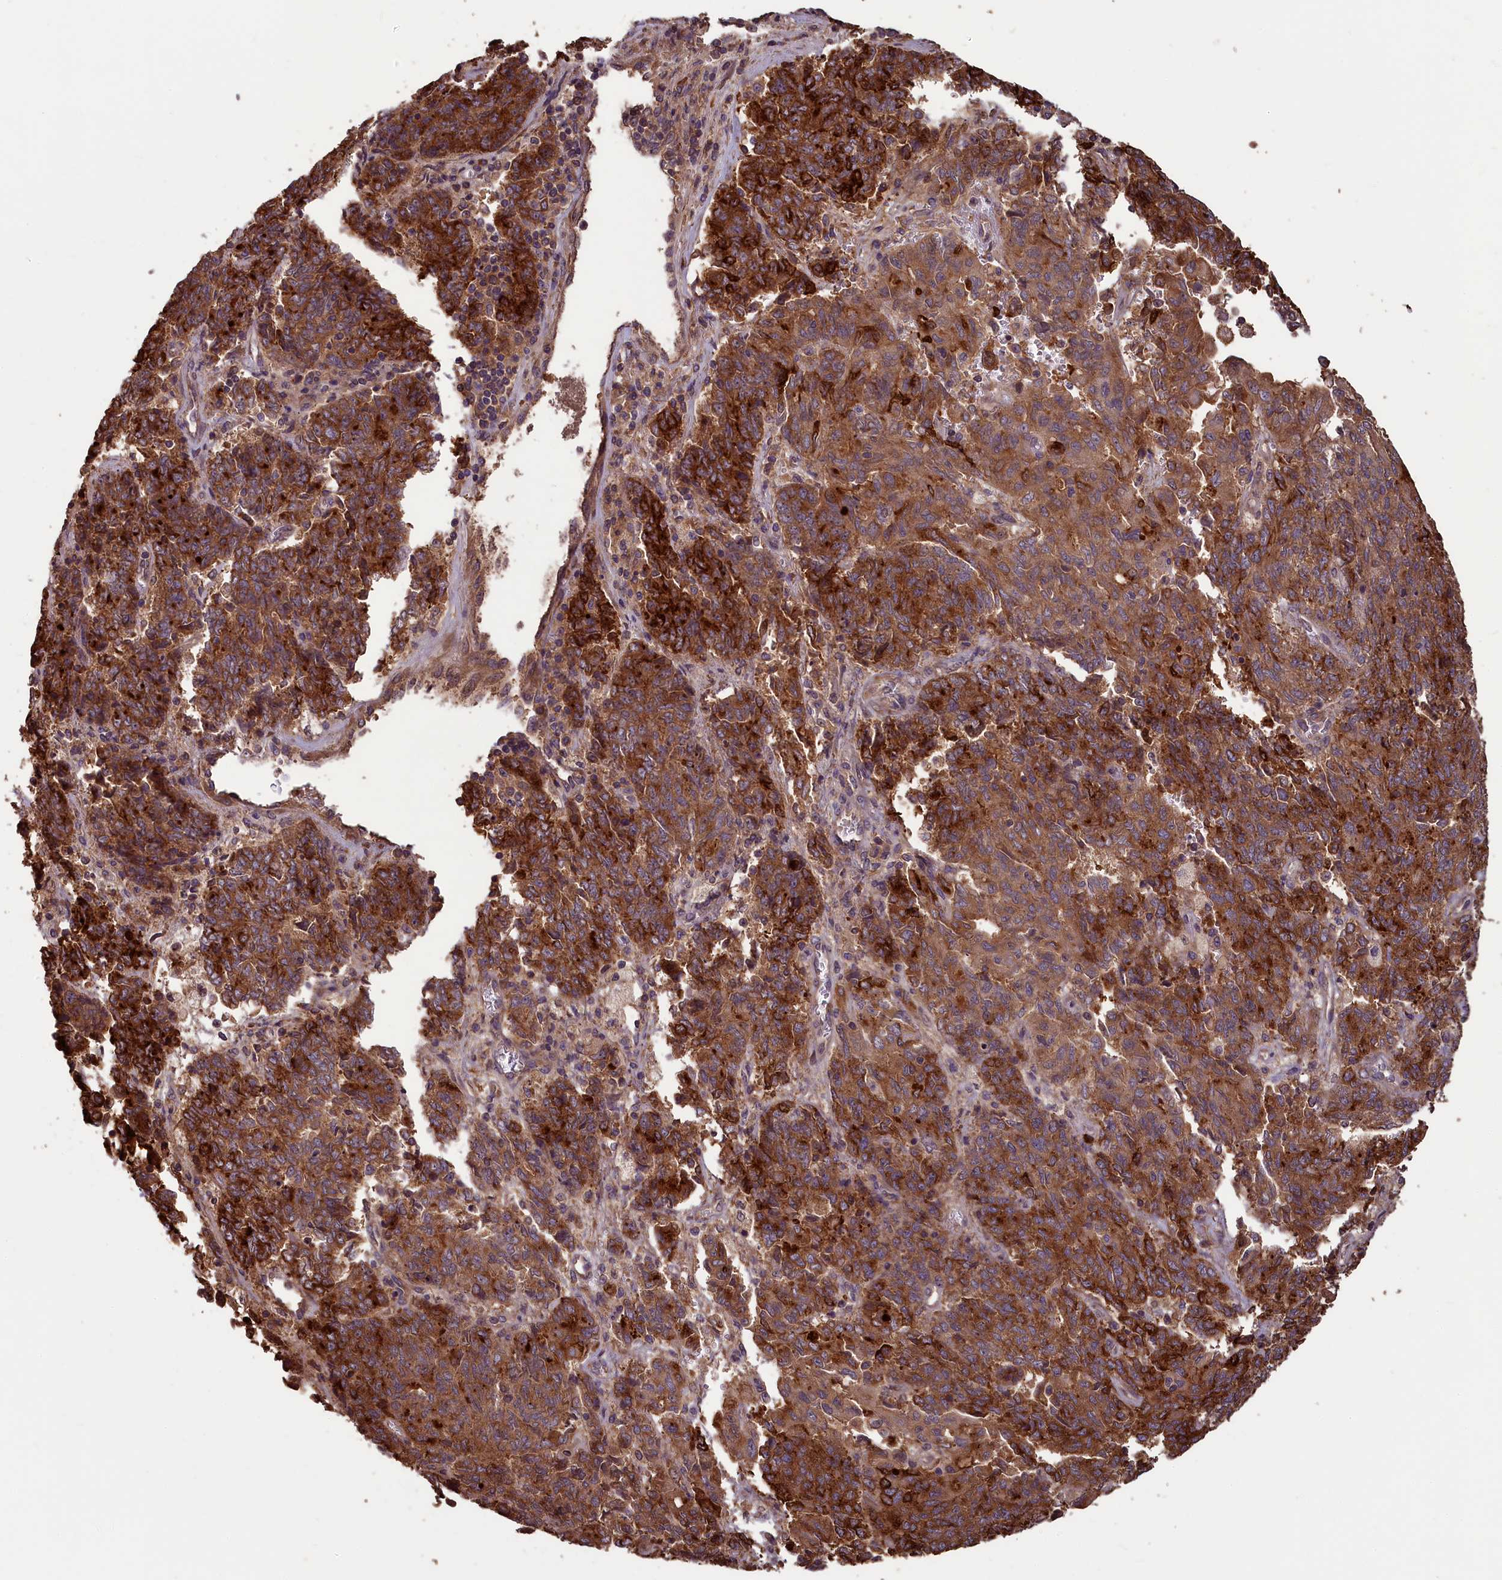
{"staining": {"intensity": "strong", "quantity": ">75%", "location": "cytoplasmic/membranous"}, "tissue": "endometrial cancer", "cell_type": "Tumor cells", "image_type": "cancer", "snomed": [{"axis": "morphology", "description": "Adenocarcinoma, NOS"}, {"axis": "topography", "description": "Endometrium"}], "caption": "Protein staining shows strong cytoplasmic/membranous positivity in approximately >75% of tumor cells in adenocarcinoma (endometrial). Using DAB (3,3'-diaminobenzidine) (brown) and hematoxylin (blue) stains, captured at high magnification using brightfield microscopy.", "gene": "NUDT6", "patient": {"sex": "female", "age": 80}}